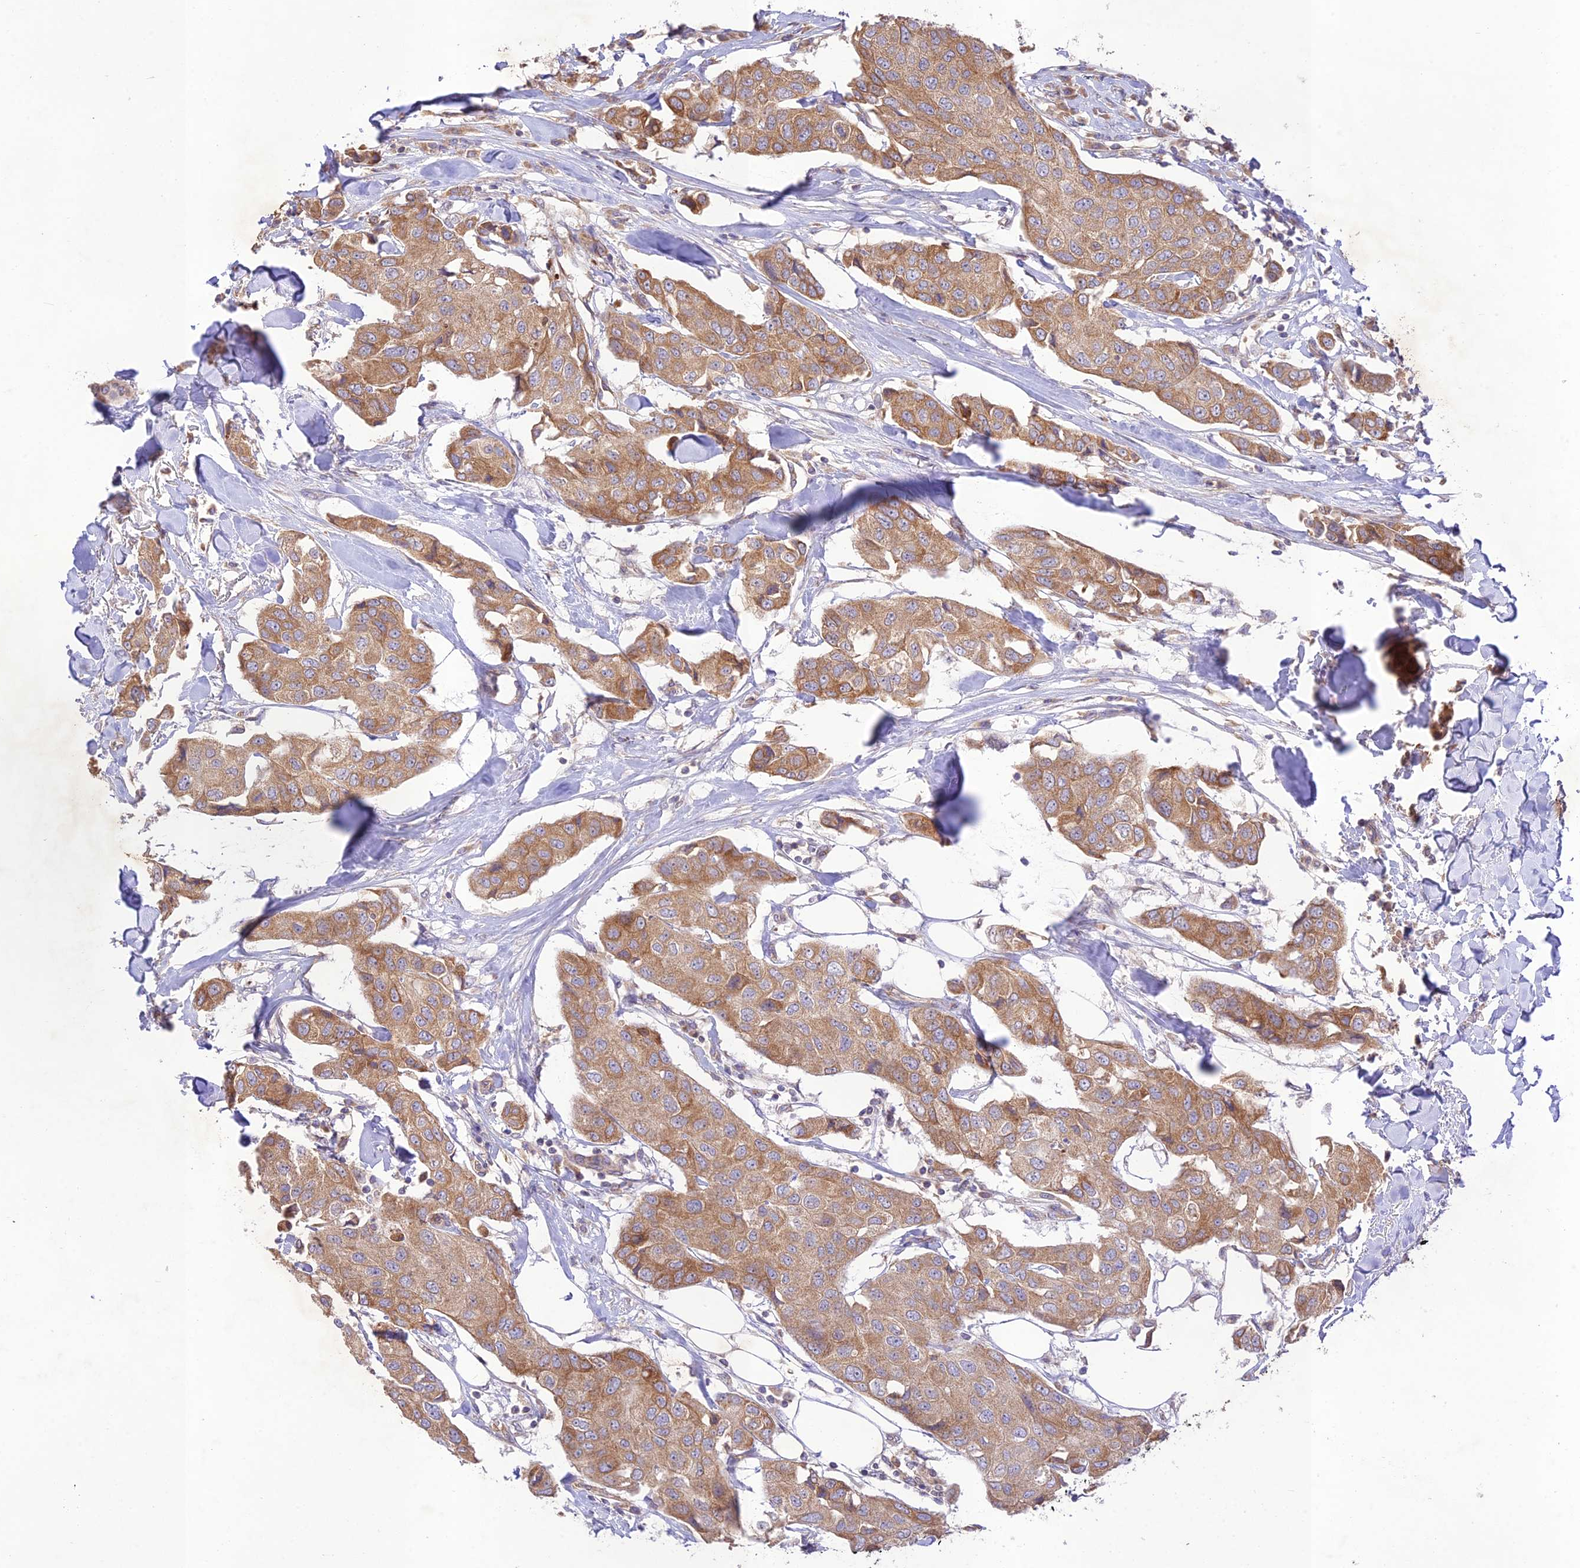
{"staining": {"intensity": "moderate", "quantity": ">75%", "location": "cytoplasmic/membranous"}, "tissue": "breast cancer", "cell_type": "Tumor cells", "image_type": "cancer", "snomed": [{"axis": "morphology", "description": "Duct carcinoma"}, {"axis": "topography", "description": "Breast"}], "caption": "Protein staining of breast cancer tissue demonstrates moderate cytoplasmic/membranous staining in approximately >75% of tumor cells. (Stains: DAB in brown, nuclei in blue, Microscopy: brightfield microscopy at high magnification).", "gene": "TMEM259", "patient": {"sex": "female", "age": 80}}